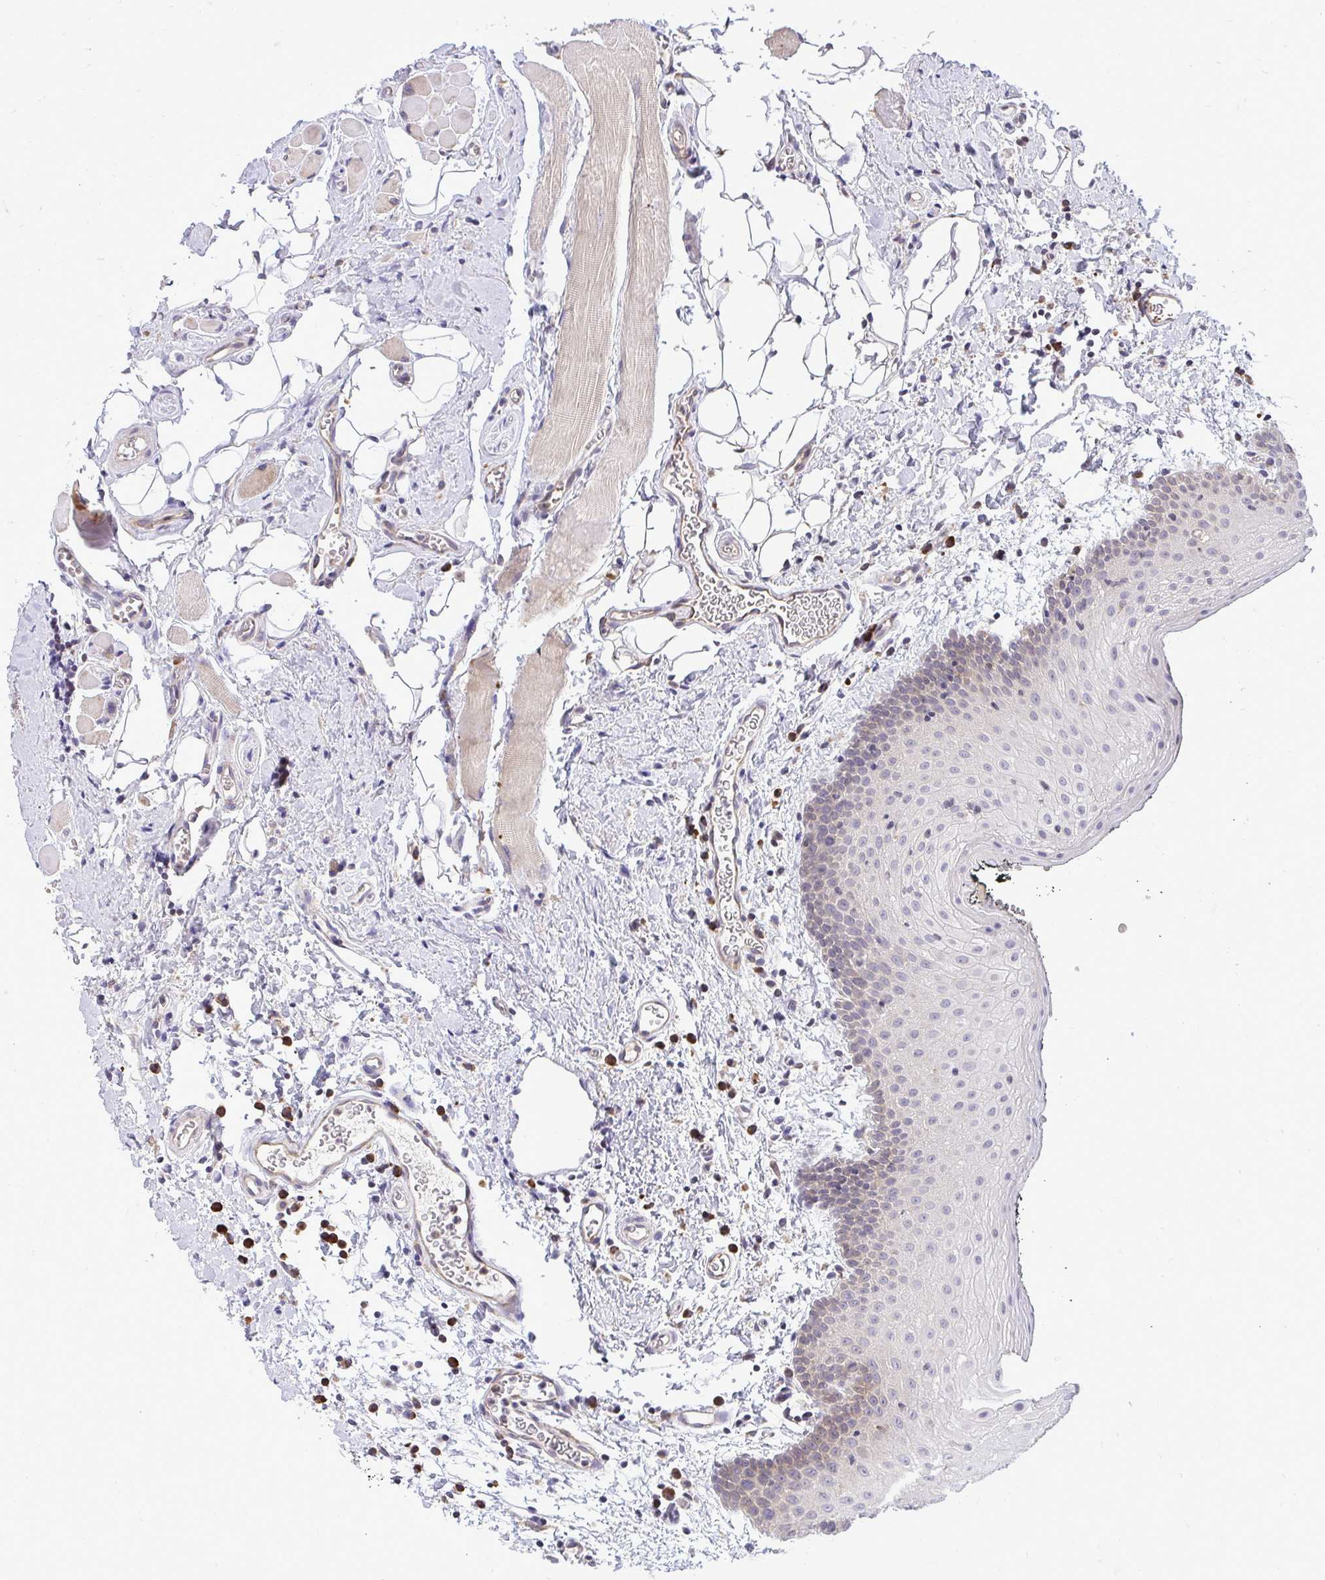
{"staining": {"intensity": "weak", "quantity": "<25%", "location": "cytoplasmic/membranous"}, "tissue": "oral mucosa", "cell_type": "Squamous epithelial cells", "image_type": "normal", "snomed": [{"axis": "morphology", "description": "Normal tissue, NOS"}, {"axis": "morphology", "description": "Squamous cell carcinoma, NOS"}, {"axis": "topography", "description": "Oral tissue"}, {"axis": "topography", "description": "Head-Neck"}], "caption": "This is an IHC histopathology image of normal oral mucosa. There is no staining in squamous epithelial cells.", "gene": "METTL9", "patient": {"sex": "male", "age": 58}}